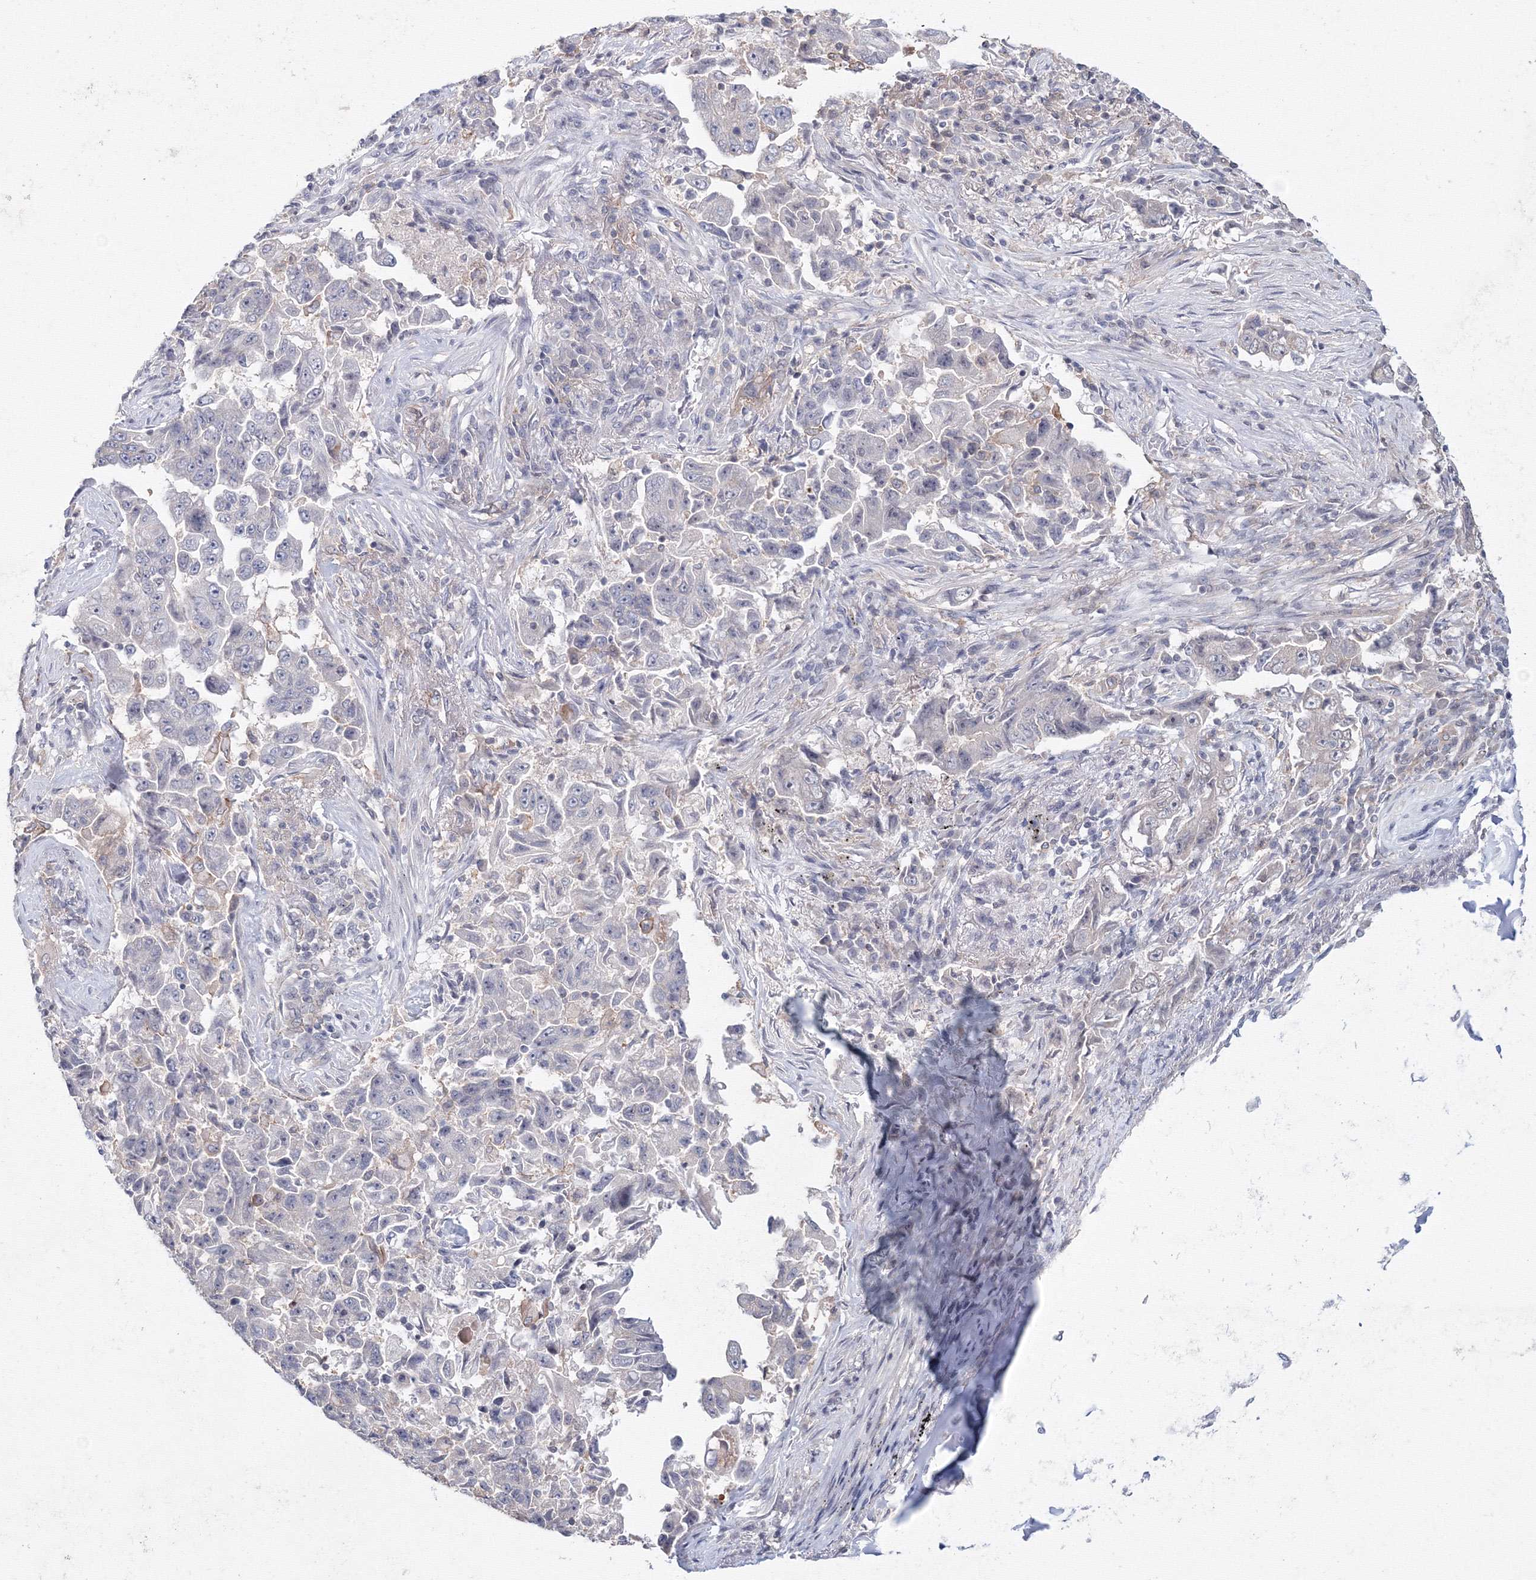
{"staining": {"intensity": "negative", "quantity": "none", "location": "none"}, "tissue": "lung cancer", "cell_type": "Tumor cells", "image_type": "cancer", "snomed": [{"axis": "morphology", "description": "Adenocarcinoma, NOS"}, {"axis": "topography", "description": "Lung"}], "caption": "Immunohistochemistry histopathology image of human lung adenocarcinoma stained for a protein (brown), which displays no expression in tumor cells.", "gene": "SLC7A7", "patient": {"sex": "female", "age": 51}}